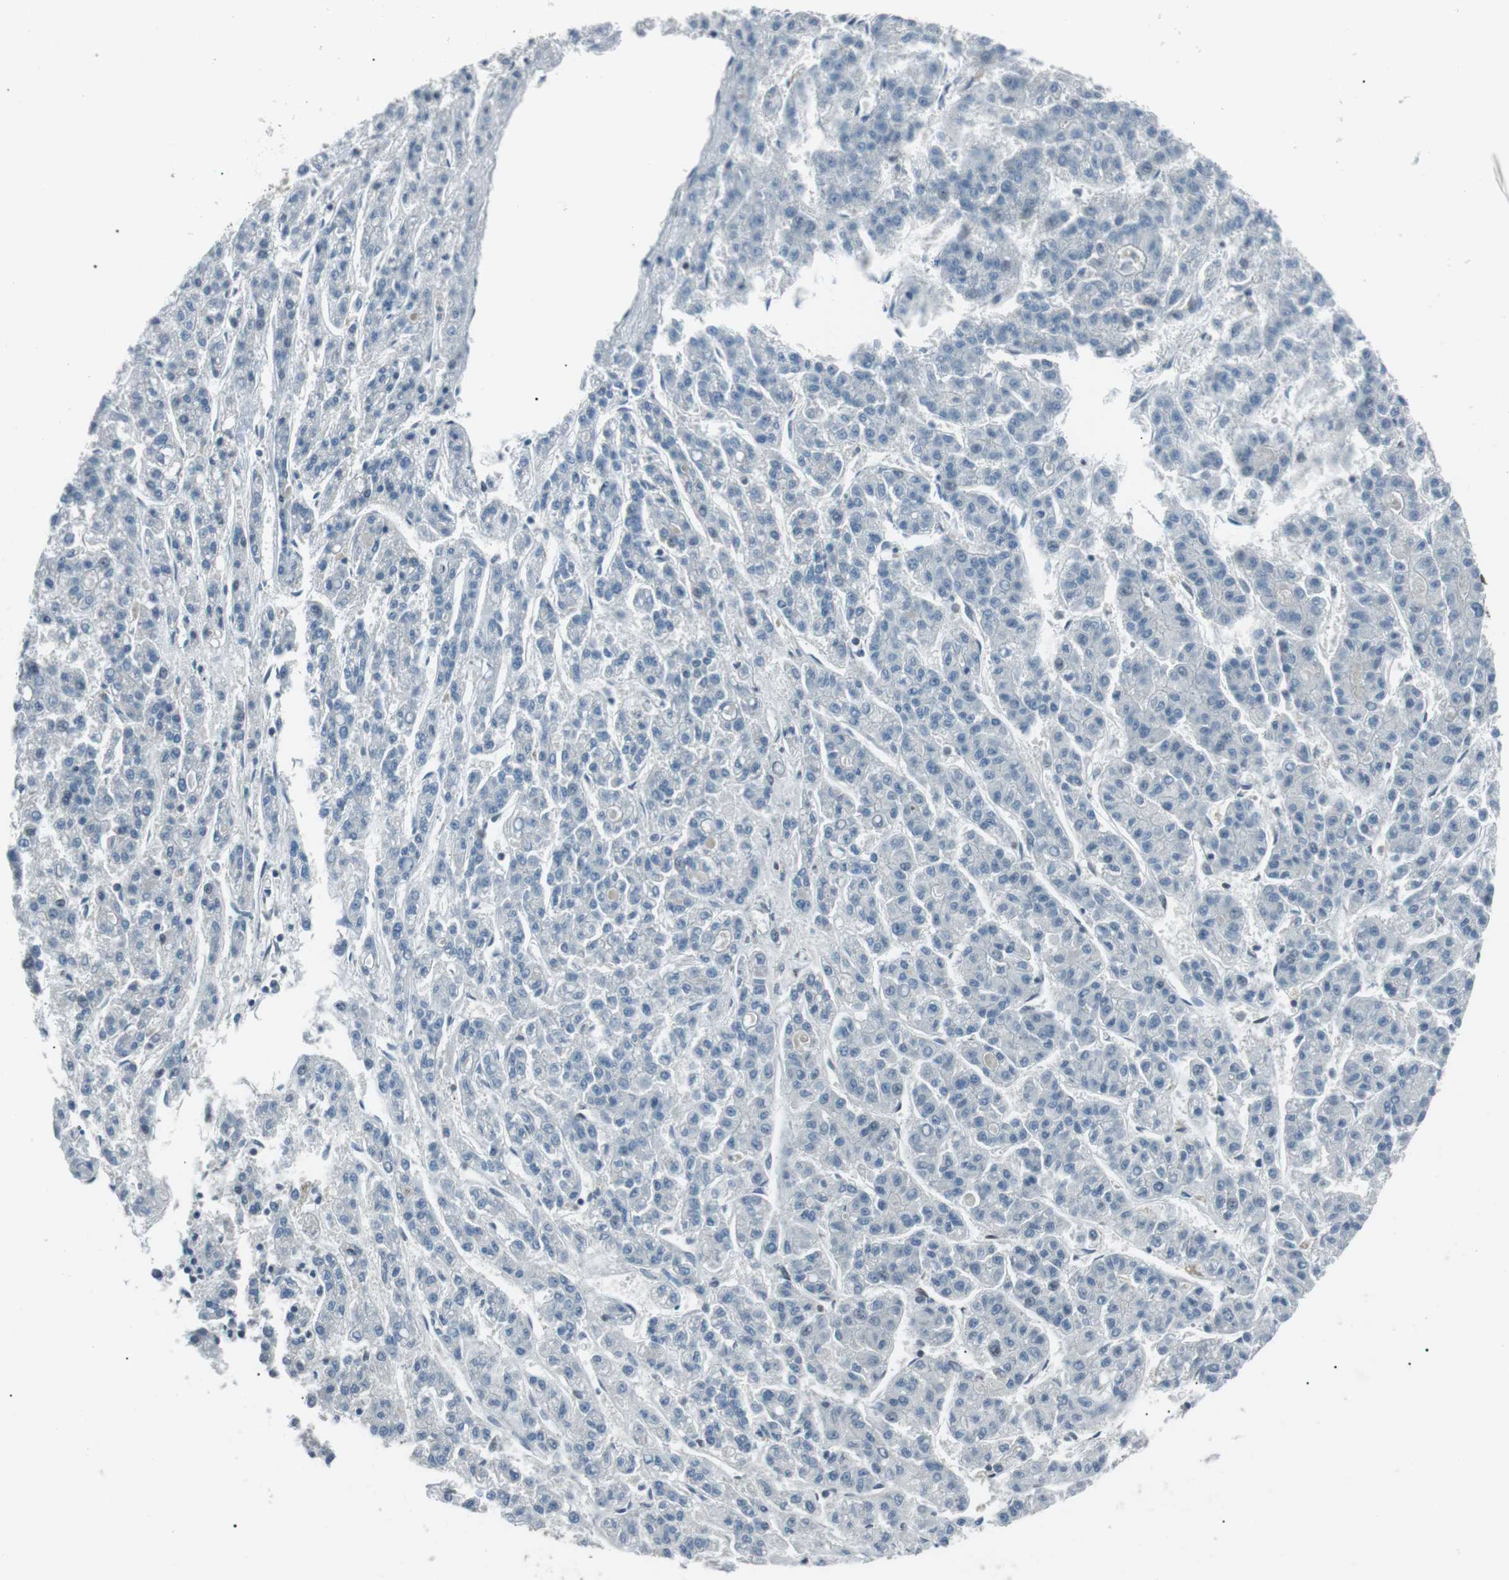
{"staining": {"intensity": "negative", "quantity": "none", "location": "none"}, "tissue": "liver cancer", "cell_type": "Tumor cells", "image_type": "cancer", "snomed": [{"axis": "morphology", "description": "Carcinoma, Hepatocellular, NOS"}, {"axis": "topography", "description": "Liver"}], "caption": "This is an immunohistochemistry micrograph of human hepatocellular carcinoma (liver). There is no staining in tumor cells.", "gene": "TMX4", "patient": {"sex": "male", "age": 70}}